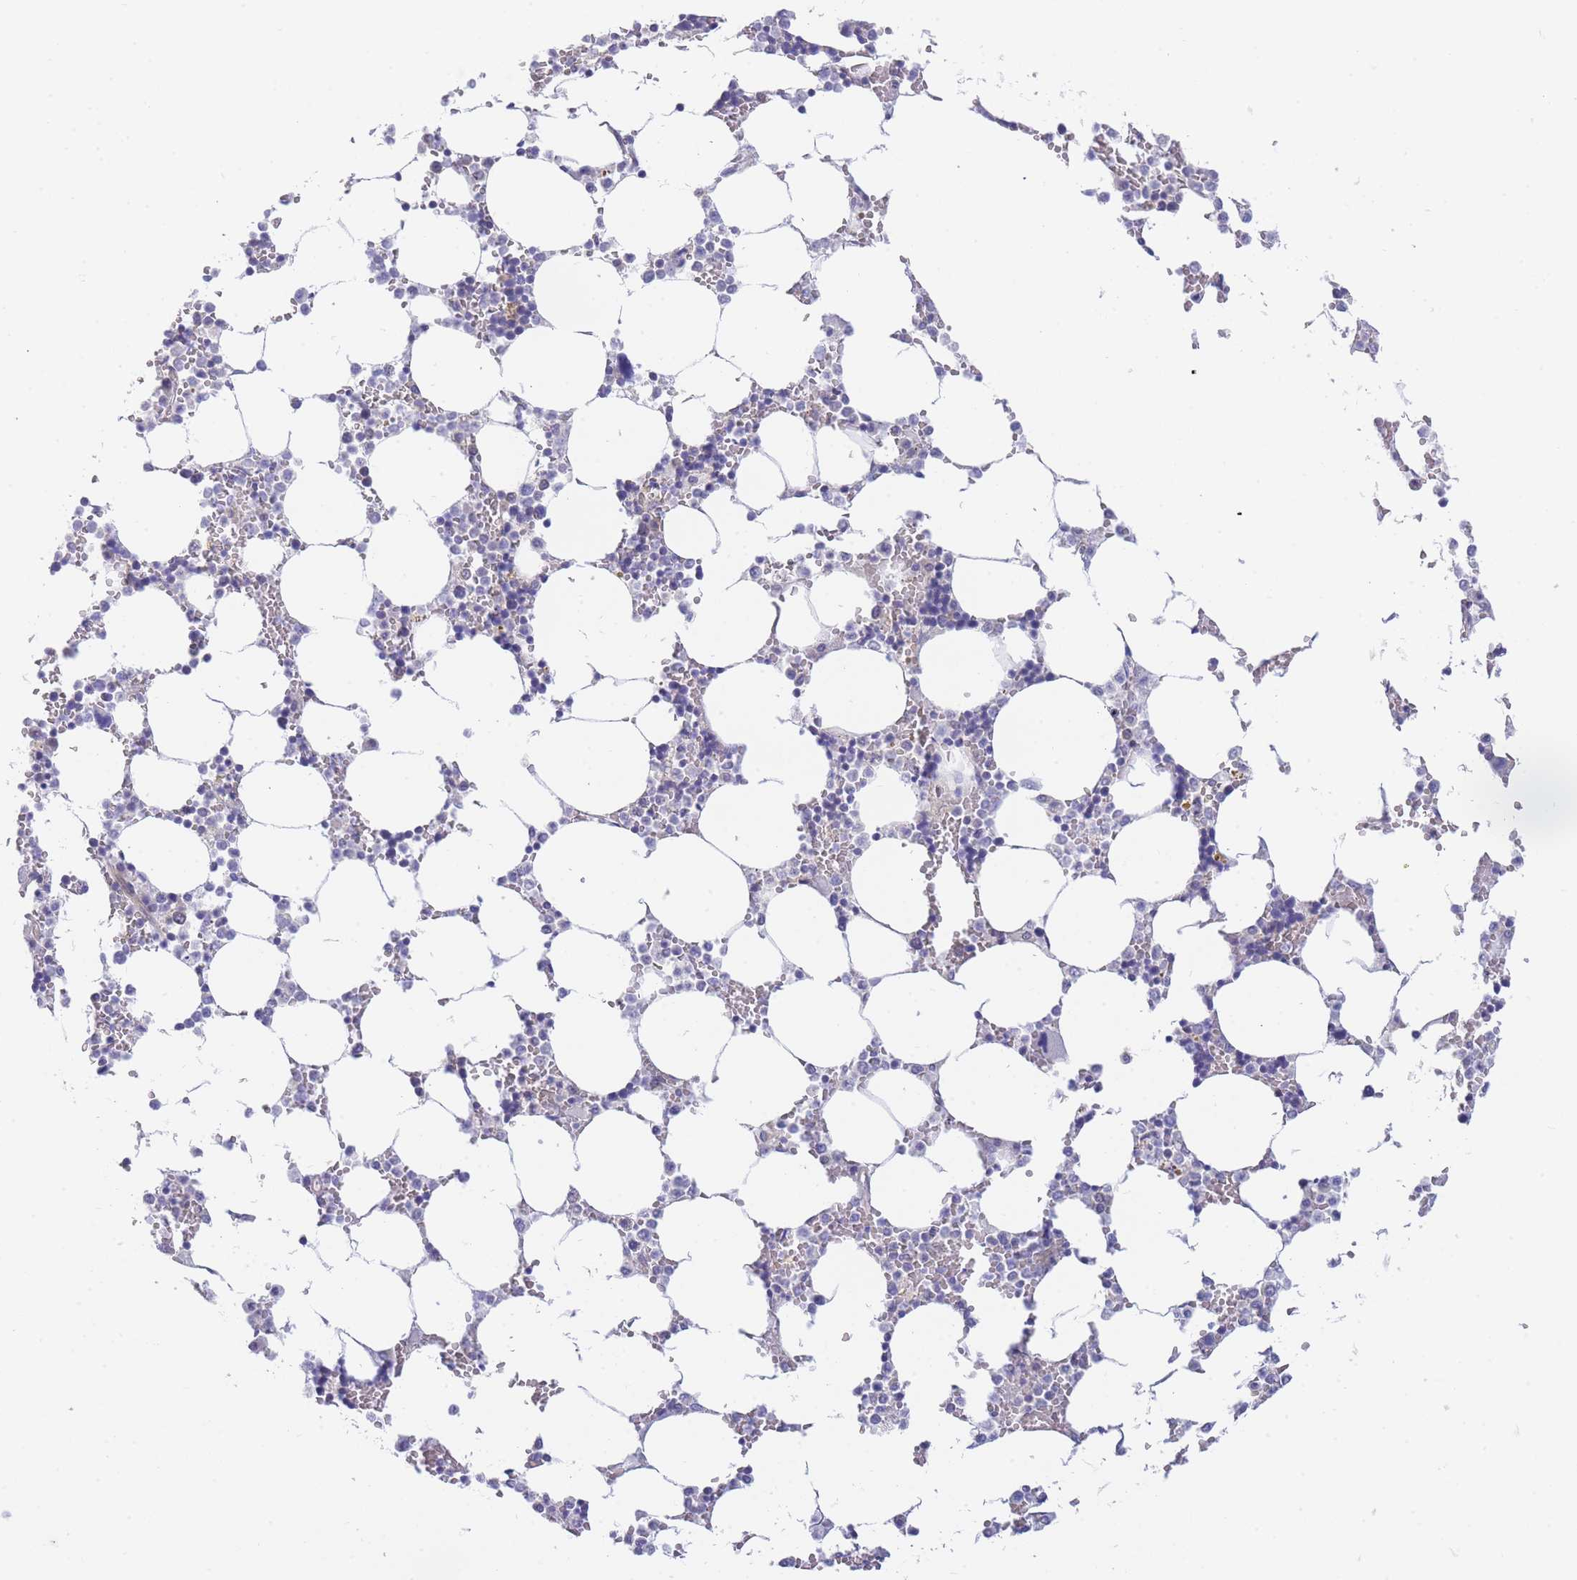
{"staining": {"intensity": "negative", "quantity": "none", "location": "none"}, "tissue": "bone marrow", "cell_type": "Hematopoietic cells", "image_type": "normal", "snomed": [{"axis": "morphology", "description": "Normal tissue, NOS"}, {"axis": "topography", "description": "Bone marrow"}], "caption": "The immunohistochemistry image has no significant expression in hematopoietic cells of bone marrow.", "gene": "SUGT1", "patient": {"sex": "male", "age": 64}}